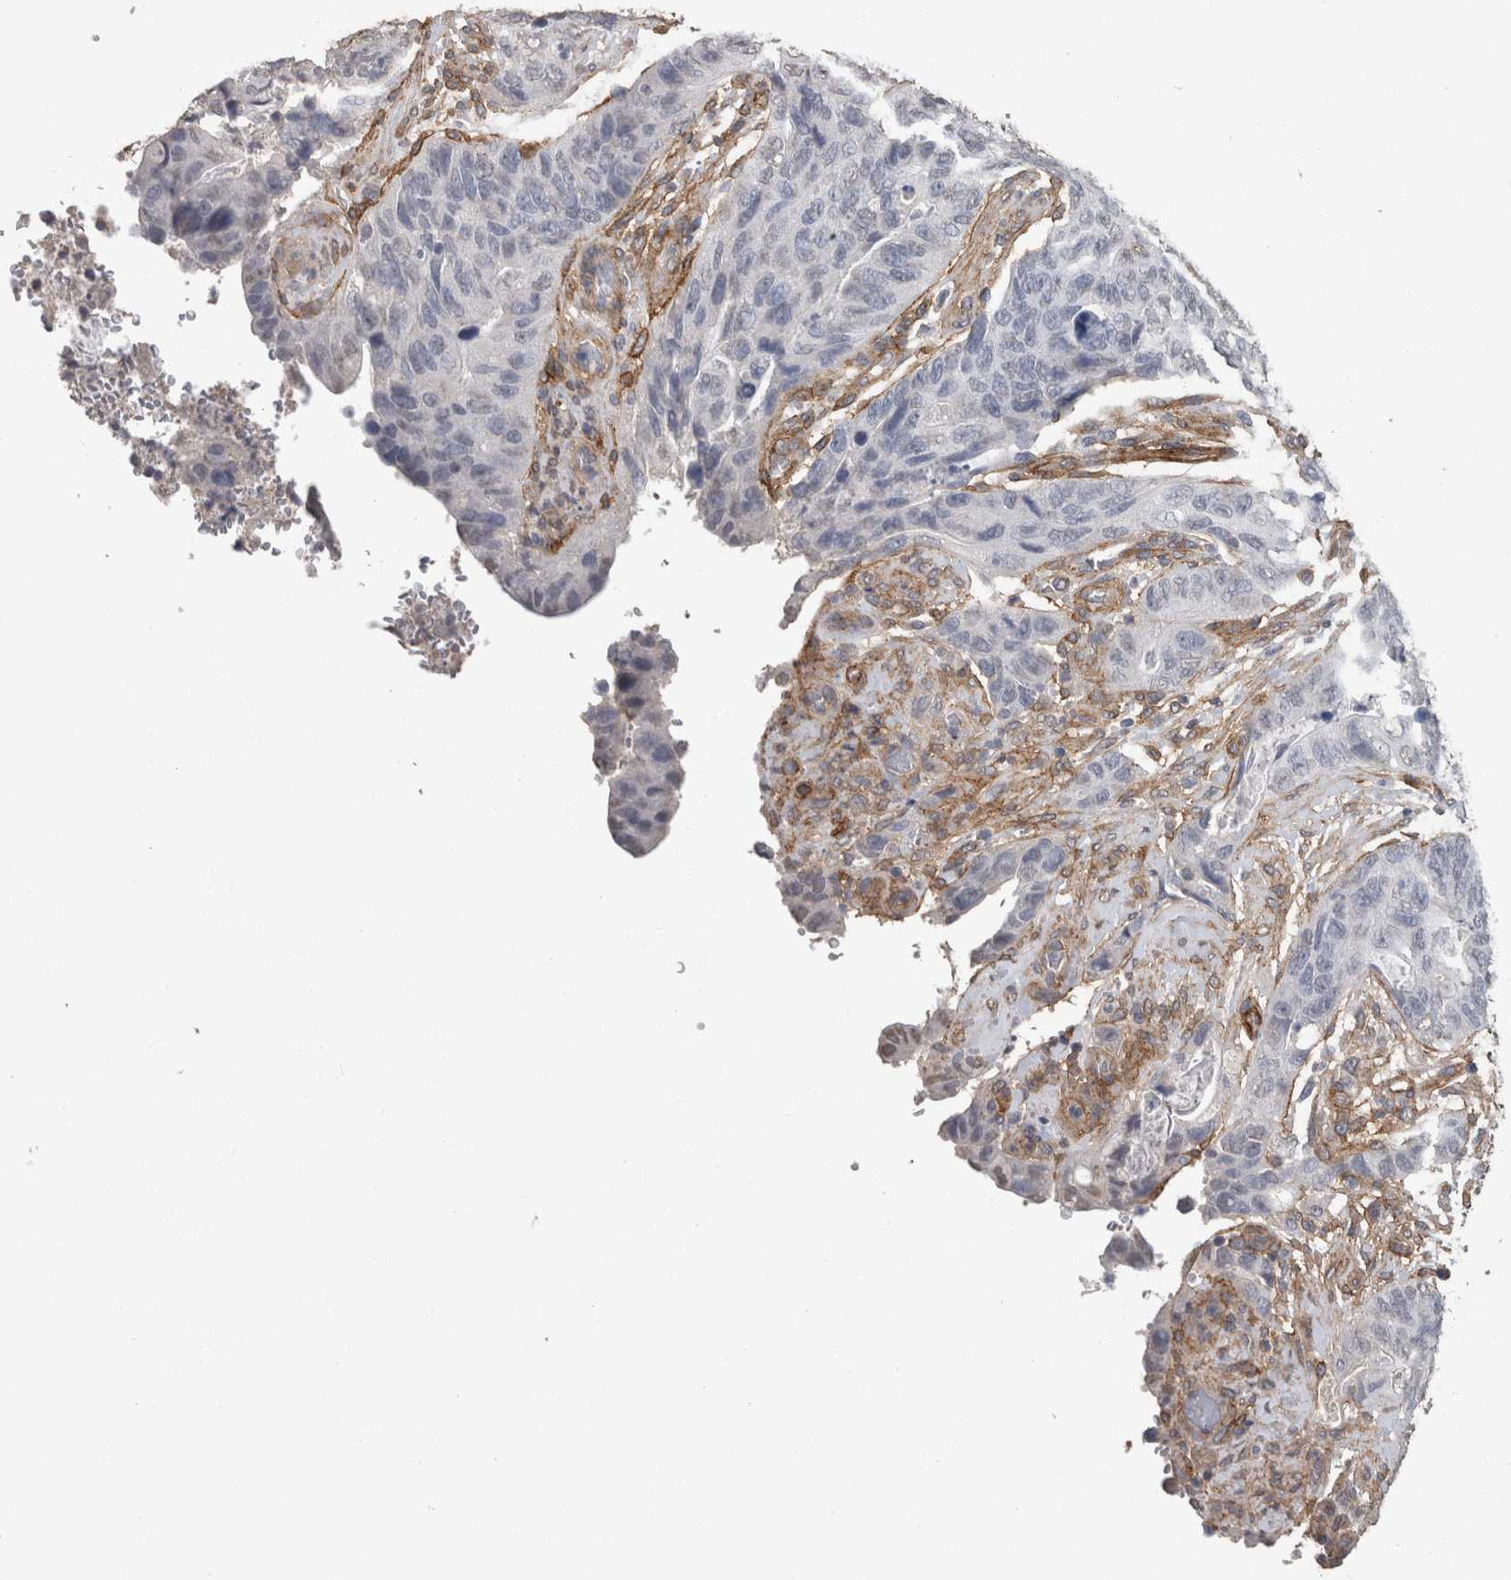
{"staining": {"intensity": "negative", "quantity": "none", "location": "none"}, "tissue": "stomach cancer", "cell_type": "Tumor cells", "image_type": "cancer", "snomed": [{"axis": "morphology", "description": "Adenocarcinoma, NOS"}, {"axis": "topography", "description": "Stomach"}], "caption": "The photomicrograph reveals no staining of tumor cells in adenocarcinoma (stomach).", "gene": "RECK", "patient": {"sex": "female", "age": 89}}